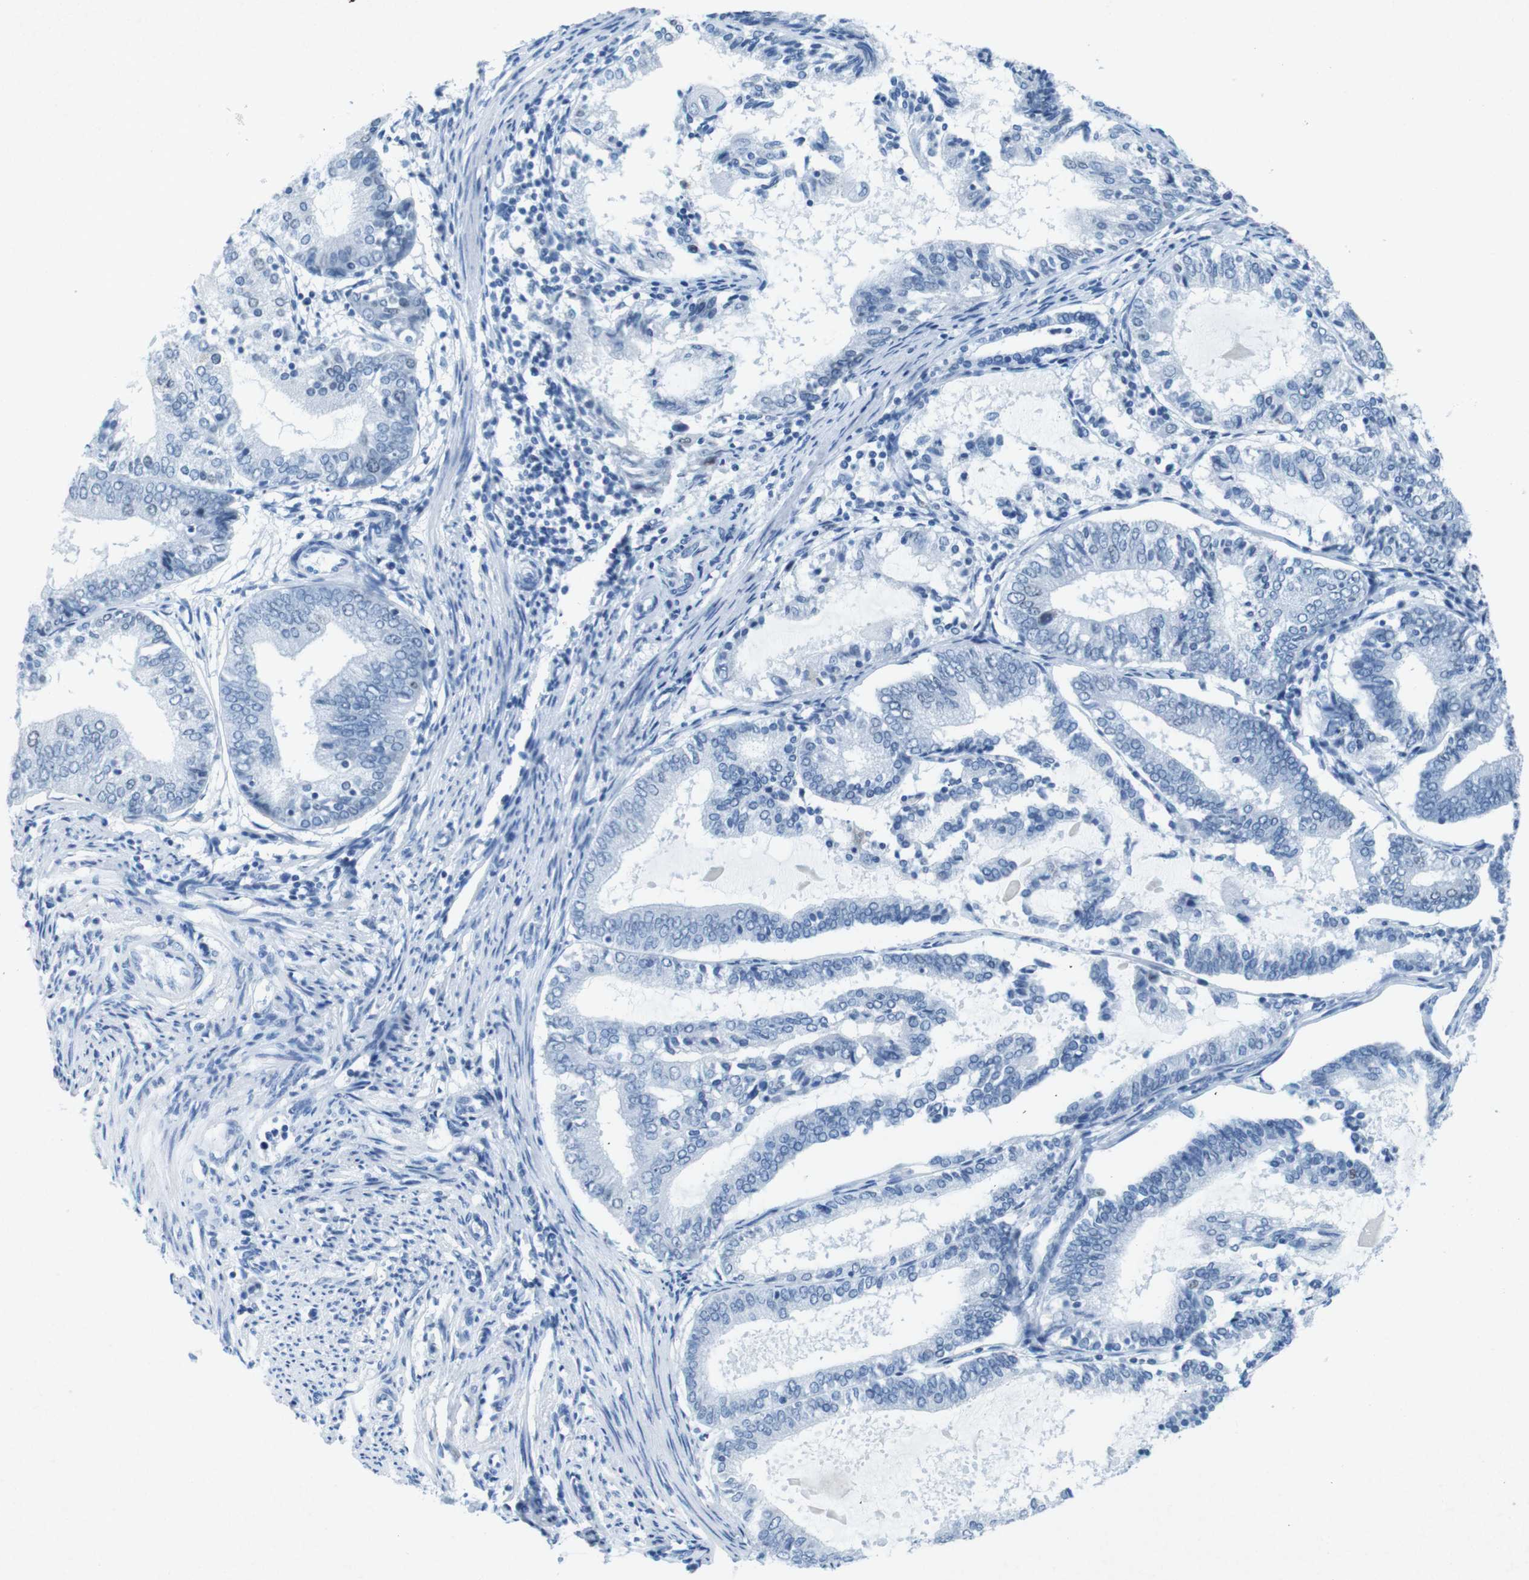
{"staining": {"intensity": "negative", "quantity": "none", "location": "none"}, "tissue": "endometrial cancer", "cell_type": "Tumor cells", "image_type": "cancer", "snomed": [{"axis": "morphology", "description": "Adenocarcinoma, NOS"}, {"axis": "topography", "description": "Endometrium"}], "caption": "Protein analysis of endometrial adenocarcinoma exhibits no significant positivity in tumor cells. The staining is performed using DAB brown chromogen with nuclei counter-stained in using hematoxylin.", "gene": "CTAG1B", "patient": {"sex": "female", "age": 81}}